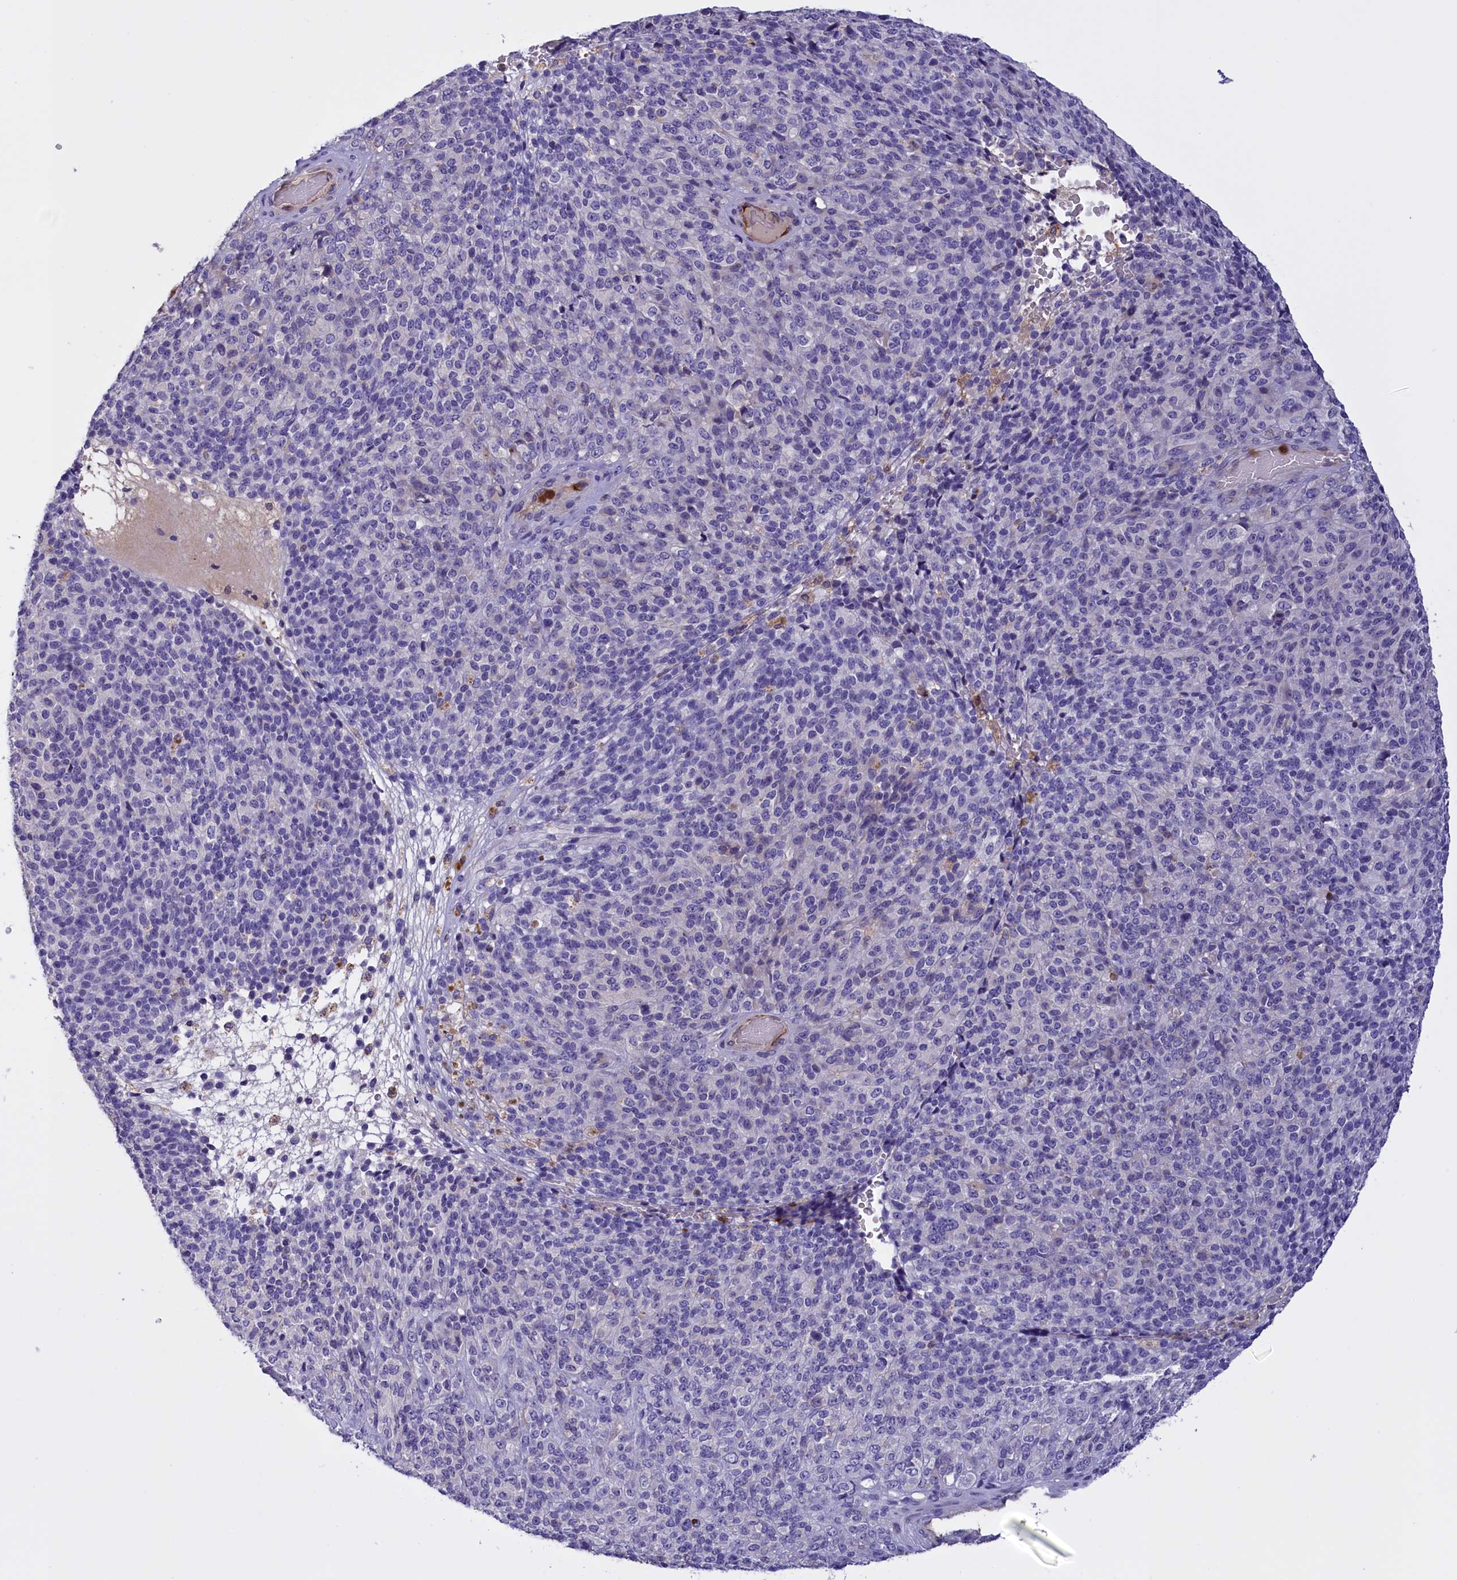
{"staining": {"intensity": "negative", "quantity": "none", "location": "none"}, "tissue": "melanoma", "cell_type": "Tumor cells", "image_type": "cancer", "snomed": [{"axis": "morphology", "description": "Malignant melanoma, Metastatic site"}, {"axis": "topography", "description": "Brain"}], "caption": "Tumor cells show no significant expression in malignant melanoma (metastatic site).", "gene": "FAM149B1", "patient": {"sex": "female", "age": 56}}